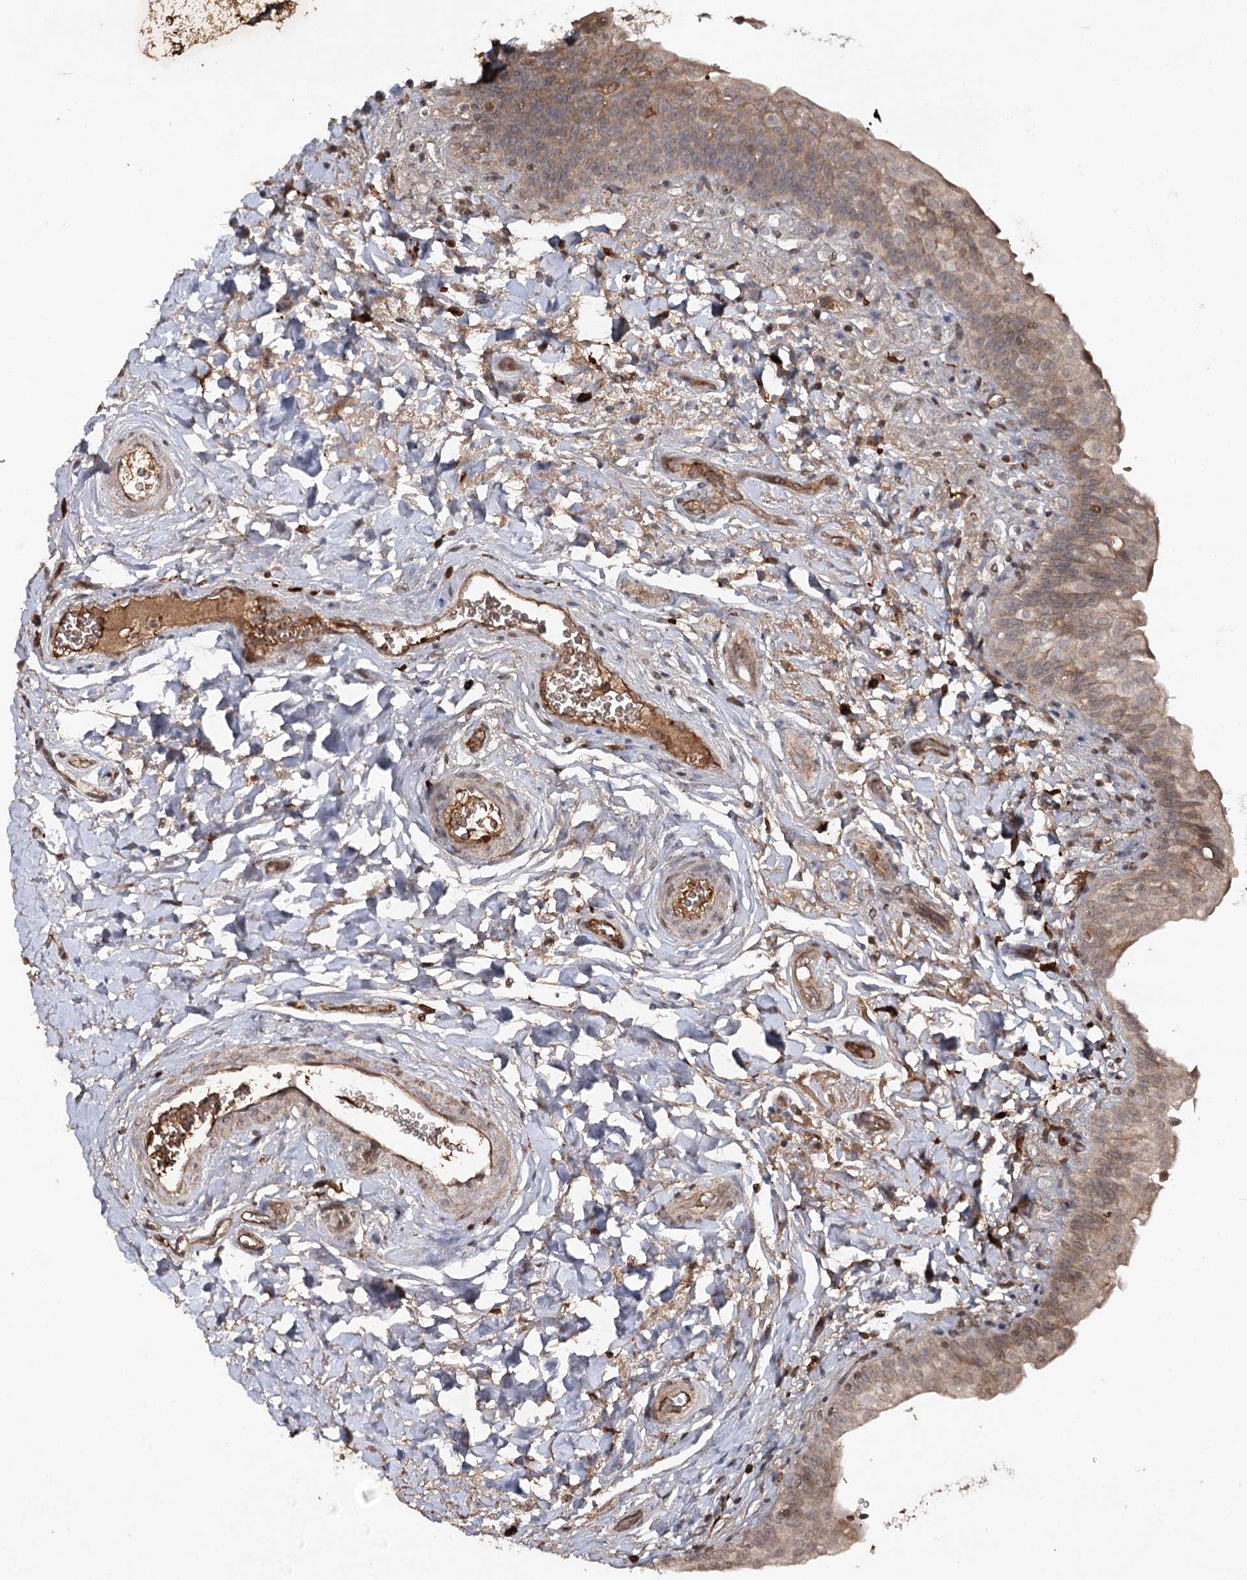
{"staining": {"intensity": "weak", "quantity": "25%-75%", "location": "cytoplasmic/membranous"}, "tissue": "urinary bladder", "cell_type": "Urothelial cells", "image_type": "normal", "snomed": [{"axis": "morphology", "description": "Normal tissue, NOS"}, {"axis": "topography", "description": "Urinary bladder"}], "caption": "Protein expression by immunohistochemistry shows weak cytoplasmic/membranous positivity in approximately 25%-75% of urothelial cells in normal urinary bladder. (IHC, brightfield microscopy, high magnification).", "gene": "CYP2B6", "patient": {"sex": "male", "age": 83}}